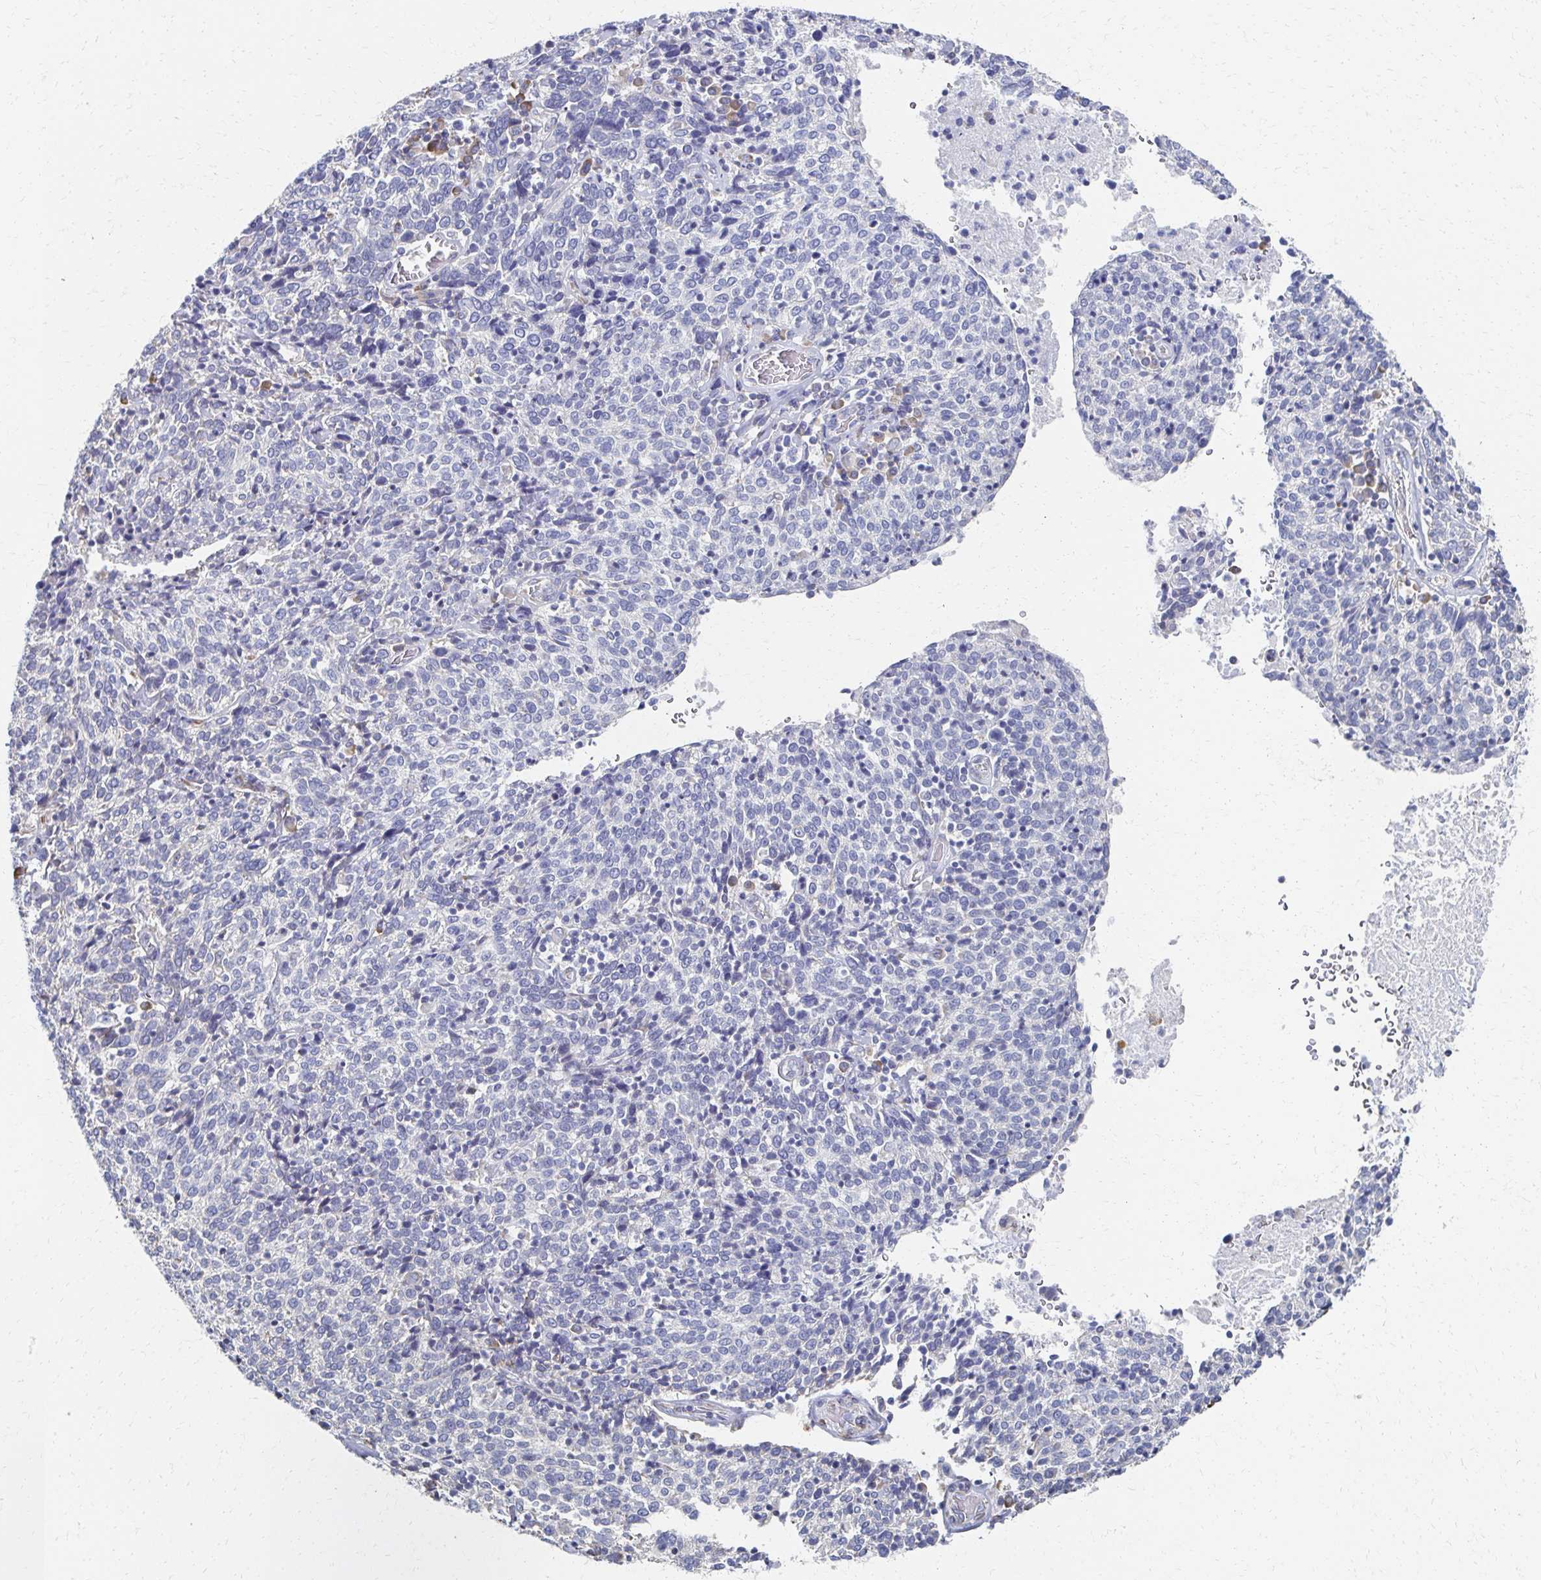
{"staining": {"intensity": "negative", "quantity": "none", "location": "none"}, "tissue": "cervical cancer", "cell_type": "Tumor cells", "image_type": "cancer", "snomed": [{"axis": "morphology", "description": "Squamous cell carcinoma, NOS"}, {"axis": "topography", "description": "Cervix"}], "caption": "Human cervical cancer (squamous cell carcinoma) stained for a protein using IHC demonstrates no positivity in tumor cells.", "gene": "ATP1A3", "patient": {"sex": "female", "age": 46}}